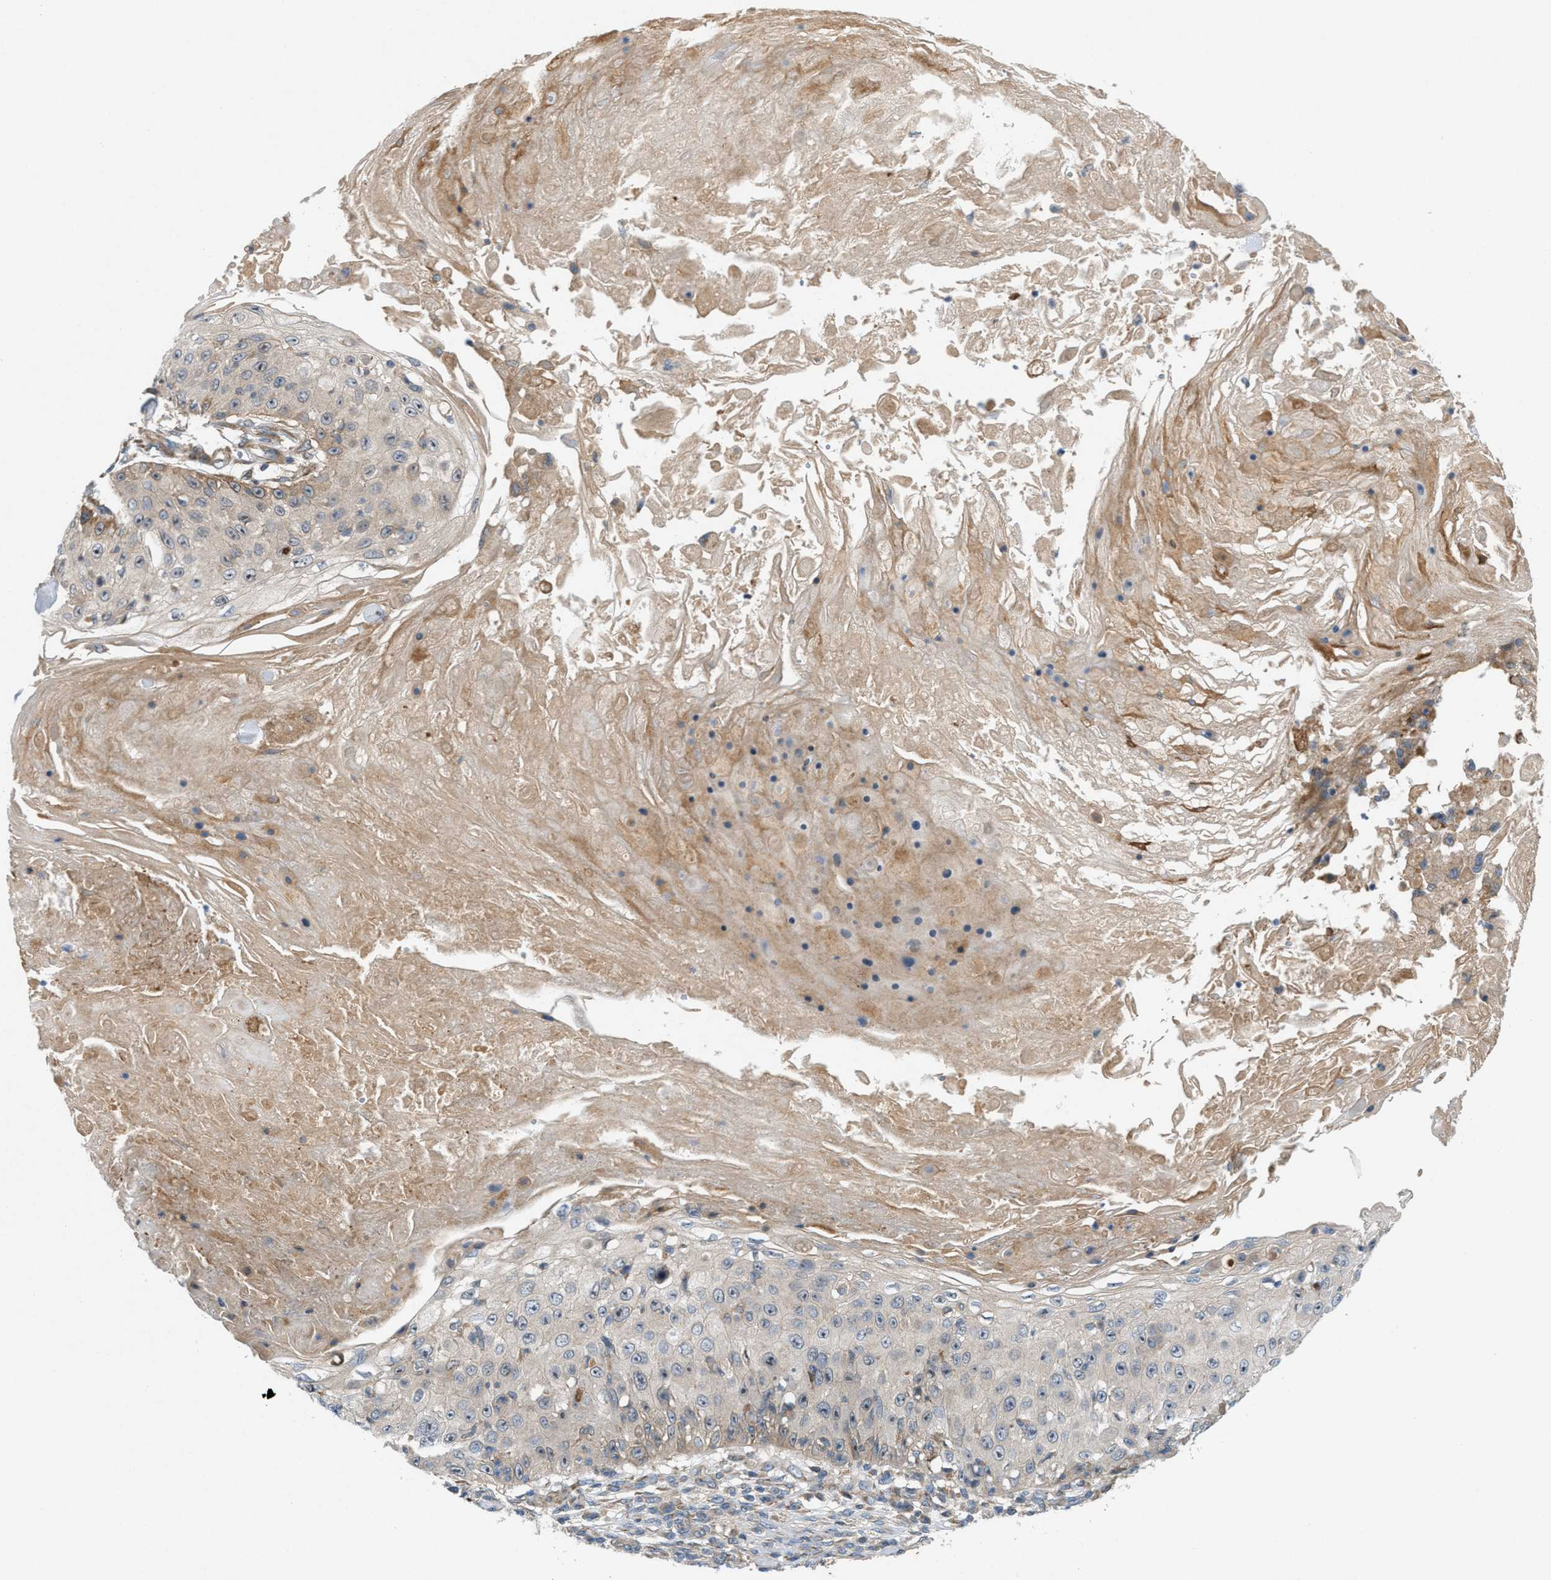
{"staining": {"intensity": "weak", "quantity": "25%-75%", "location": "cytoplasmic/membranous,nuclear"}, "tissue": "skin cancer", "cell_type": "Tumor cells", "image_type": "cancer", "snomed": [{"axis": "morphology", "description": "Squamous cell carcinoma, NOS"}, {"axis": "topography", "description": "Skin"}], "caption": "Skin cancer (squamous cell carcinoma) stained with DAB immunohistochemistry (IHC) displays low levels of weak cytoplasmic/membranous and nuclear expression in approximately 25%-75% of tumor cells. Immunohistochemistry (ihc) stains the protein in brown and the nuclei are stained blue.", "gene": "CYB5D1", "patient": {"sex": "male", "age": 86}}